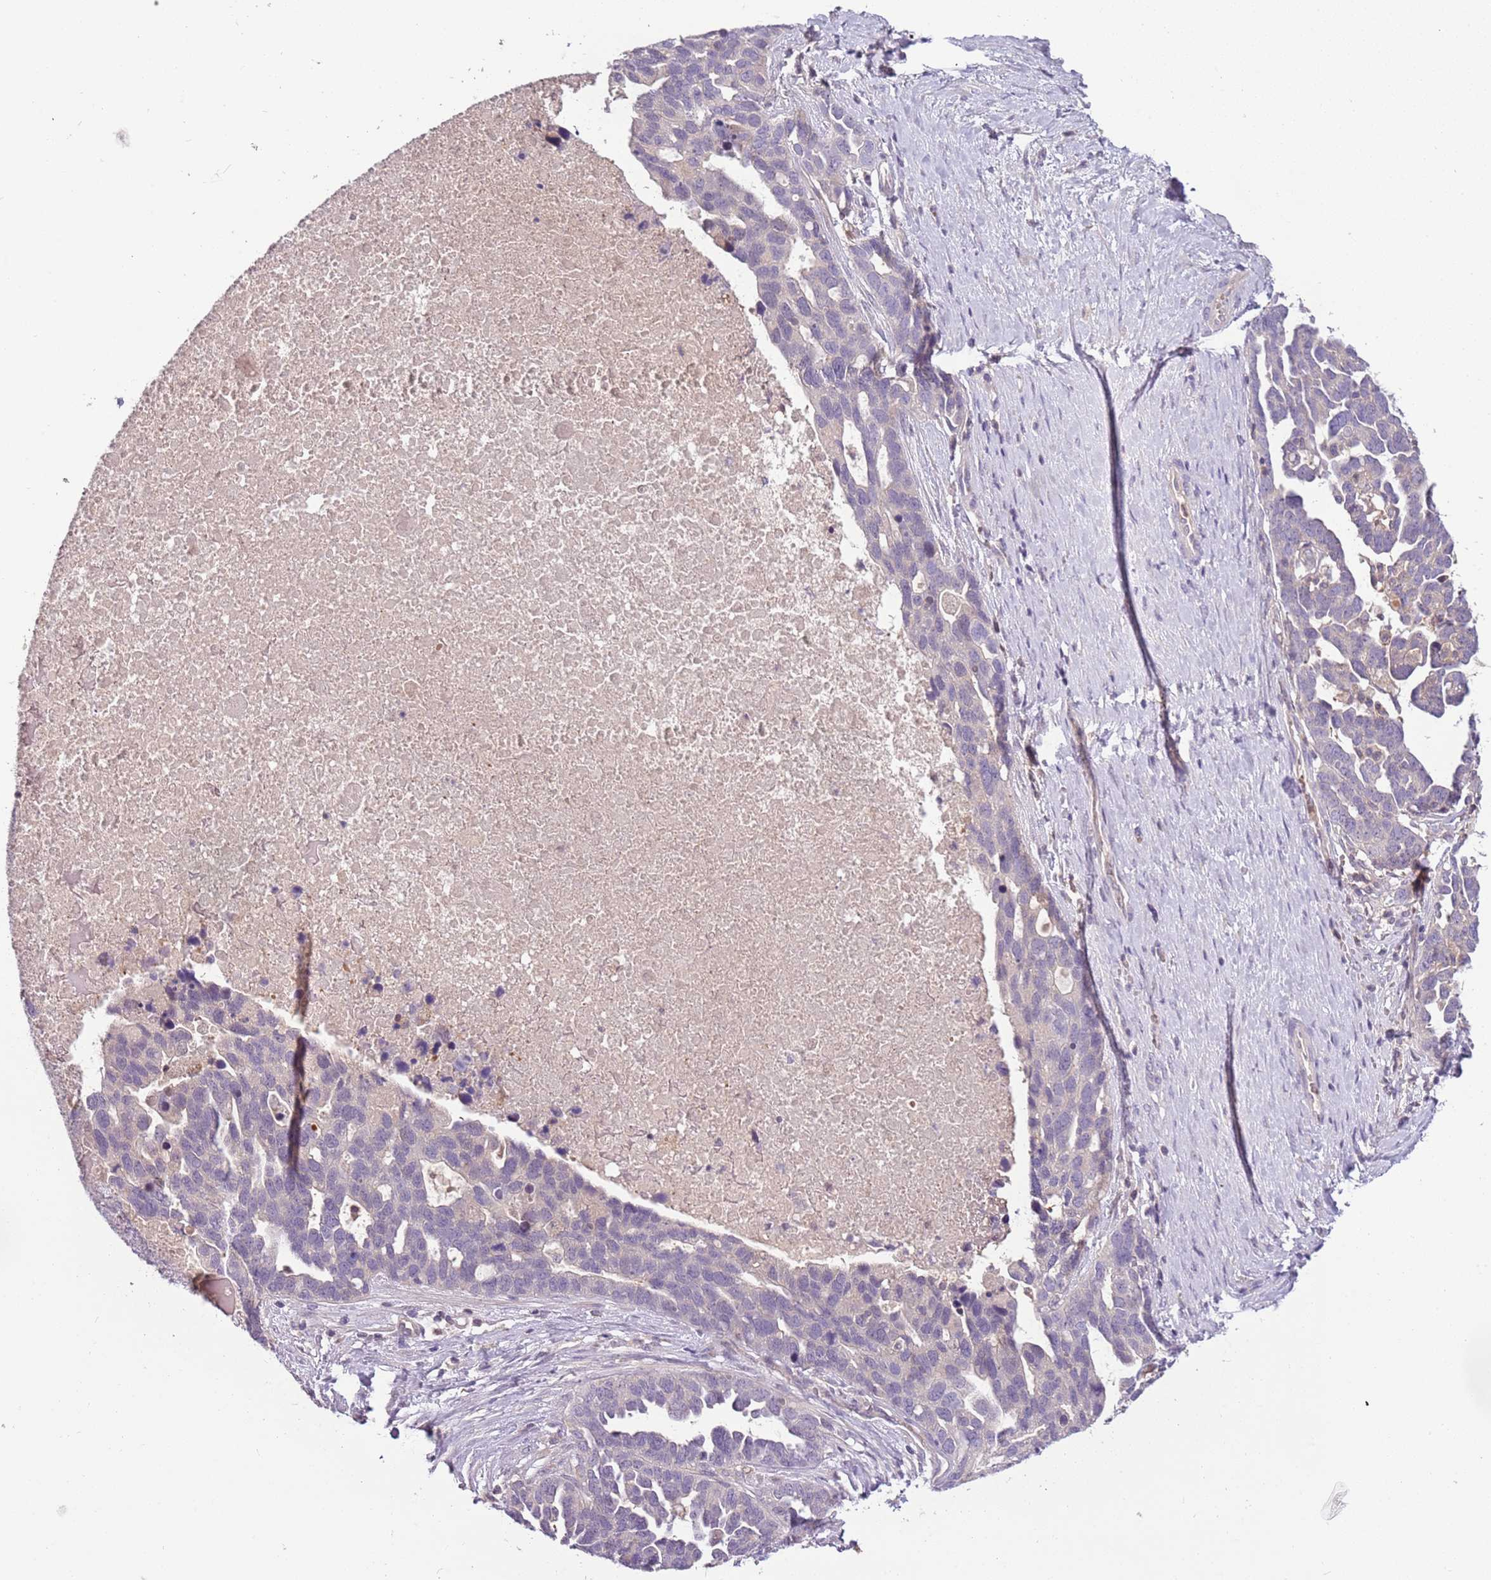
{"staining": {"intensity": "negative", "quantity": "none", "location": "none"}, "tissue": "ovarian cancer", "cell_type": "Tumor cells", "image_type": "cancer", "snomed": [{"axis": "morphology", "description": "Cystadenocarcinoma, serous, NOS"}, {"axis": "topography", "description": "Ovary"}], "caption": "IHC histopathology image of neoplastic tissue: serous cystadenocarcinoma (ovarian) stained with DAB (3,3'-diaminobenzidine) exhibits no significant protein positivity in tumor cells.", "gene": "ARHGAP5", "patient": {"sex": "female", "age": 54}}